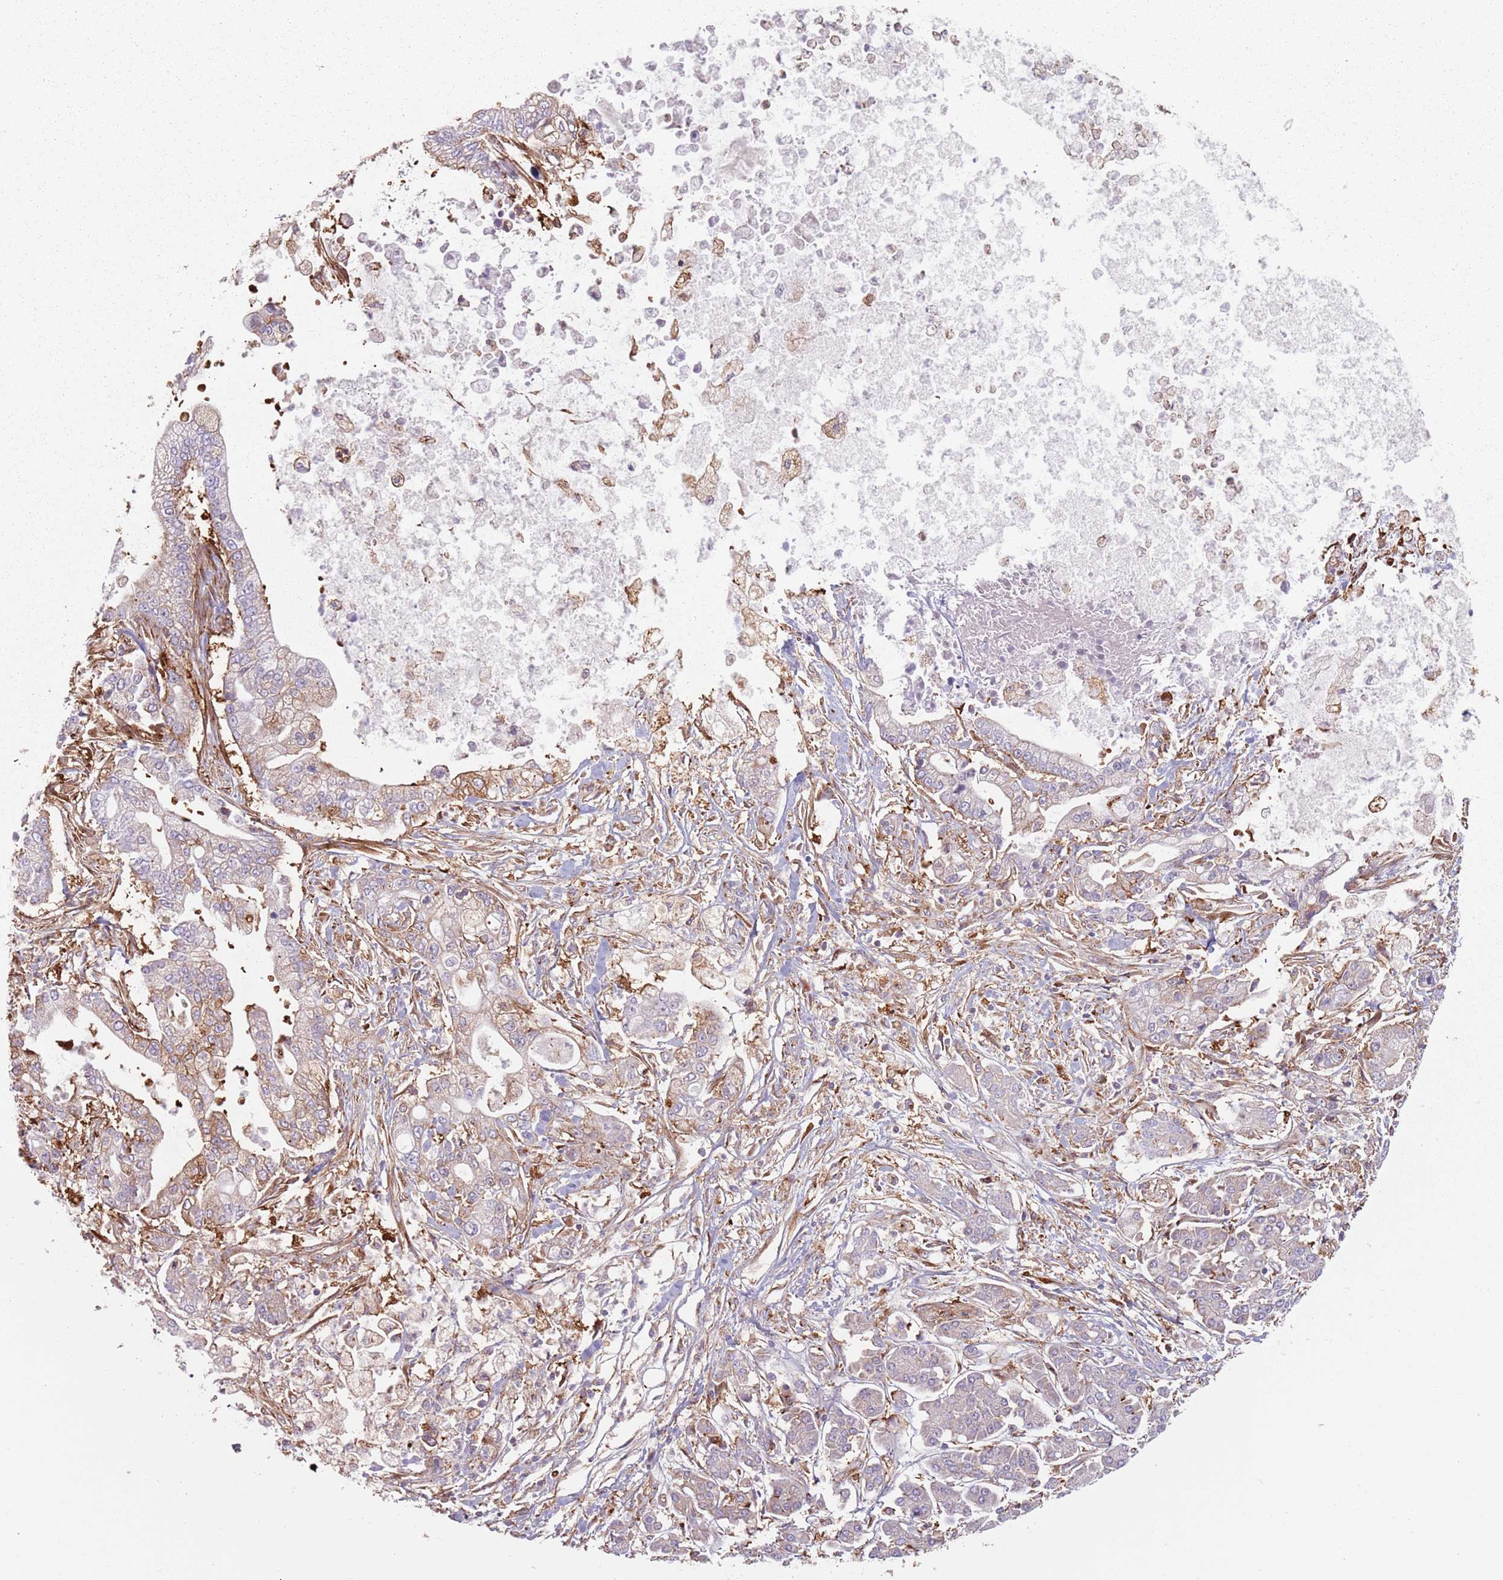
{"staining": {"intensity": "weak", "quantity": "<25%", "location": "cytoplasmic/membranous"}, "tissue": "pancreatic cancer", "cell_type": "Tumor cells", "image_type": "cancer", "snomed": [{"axis": "morphology", "description": "Adenocarcinoma, NOS"}, {"axis": "topography", "description": "Pancreas"}], "caption": "A high-resolution micrograph shows immunohistochemistry staining of adenocarcinoma (pancreatic), which exhibits no significant expression in tumor cells.", "gene": "TPD52L2", "patient": {"sex": "male", "age": 69}}